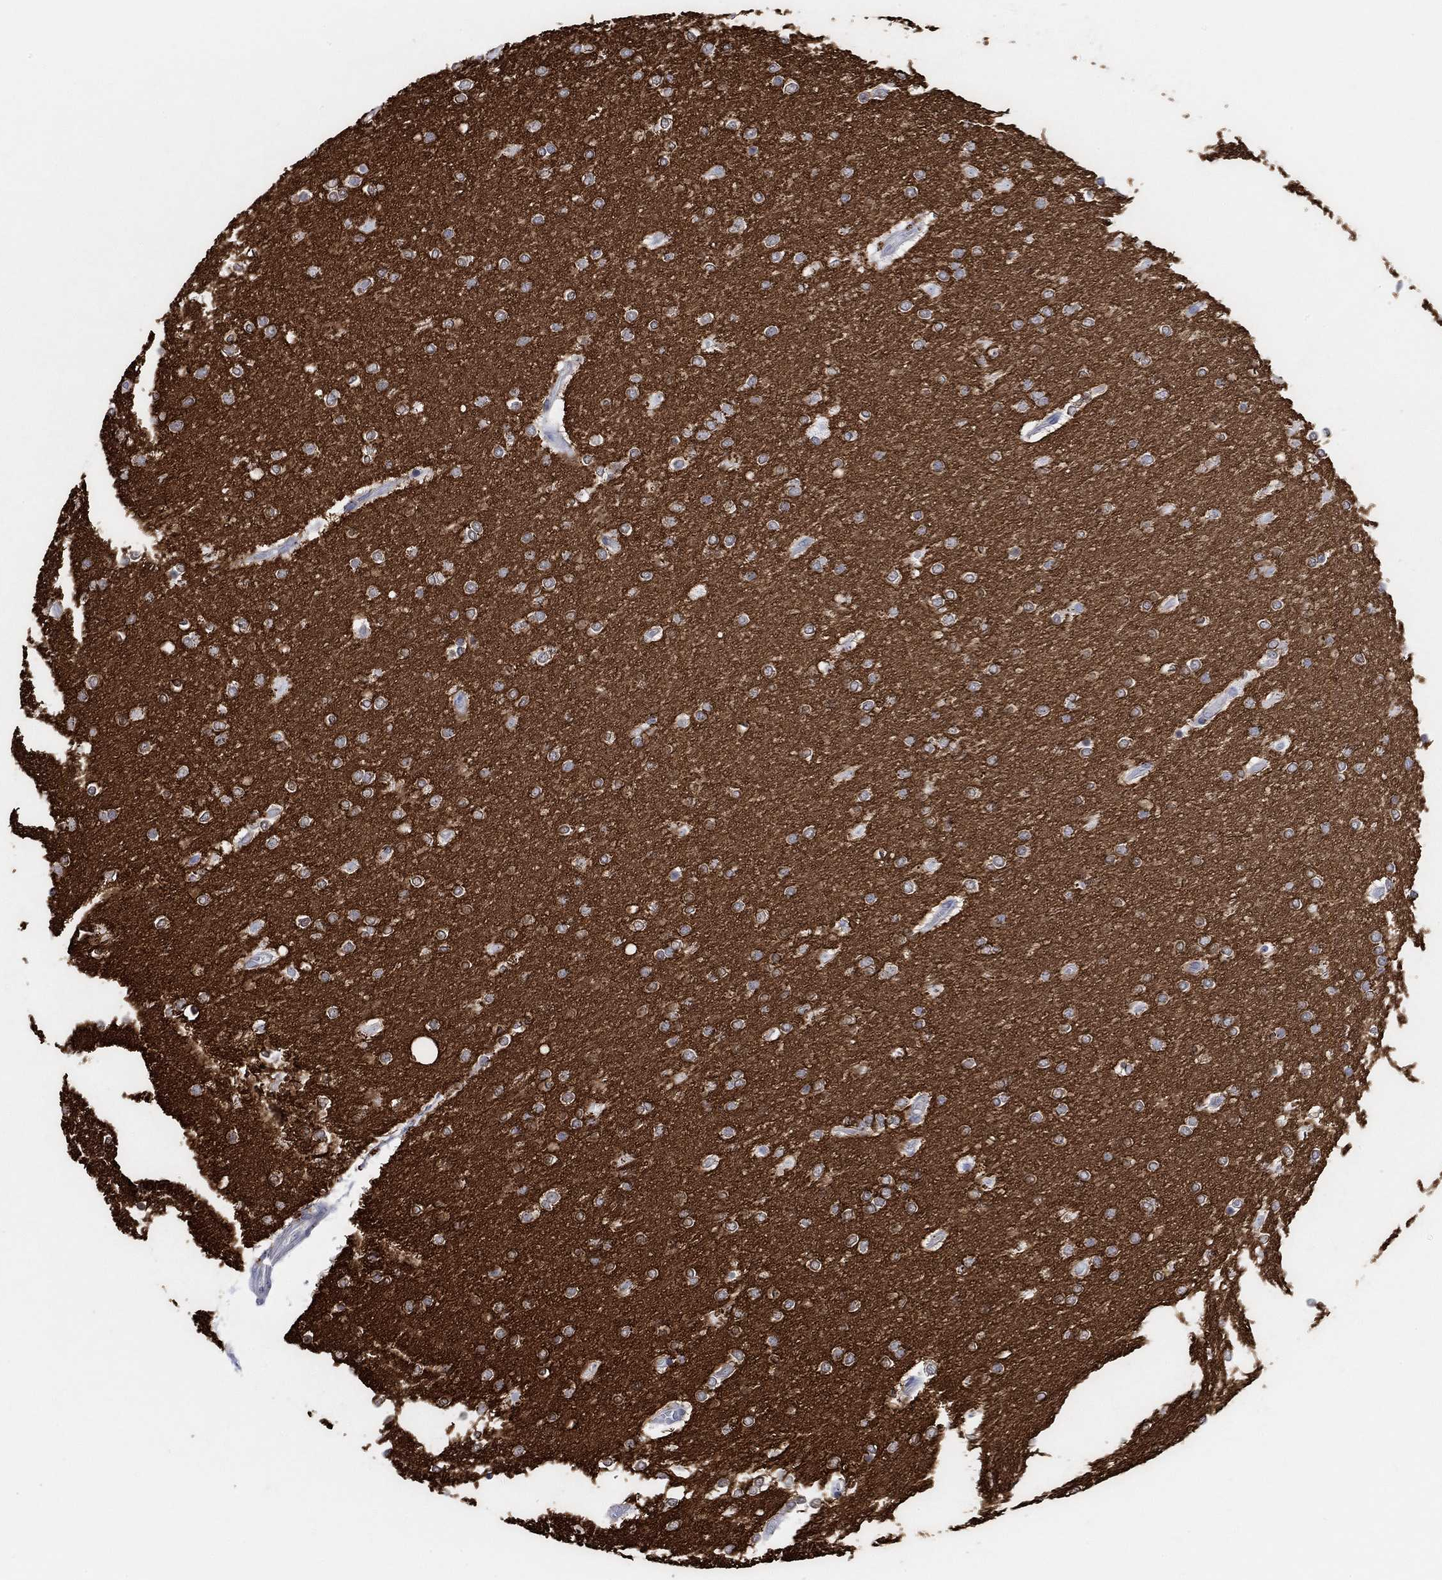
{"staining": {"intensity": "negative", "quantity": "none", "location": "none"}, "tissue": "glioma", "cell_type": "Tumor cells", "image_type": "cancer", "snomed": [{"axis": "morphology", "description": "Glioma, malignant, High grade"}, {"axis": "topography", "description": "Brain"}], "caption": "Tumor cells are negative for brown protein staining in high-grade glioma (malignant).", "gene": "RIMS1", "patient": {"sex": "female", "age": 61}}